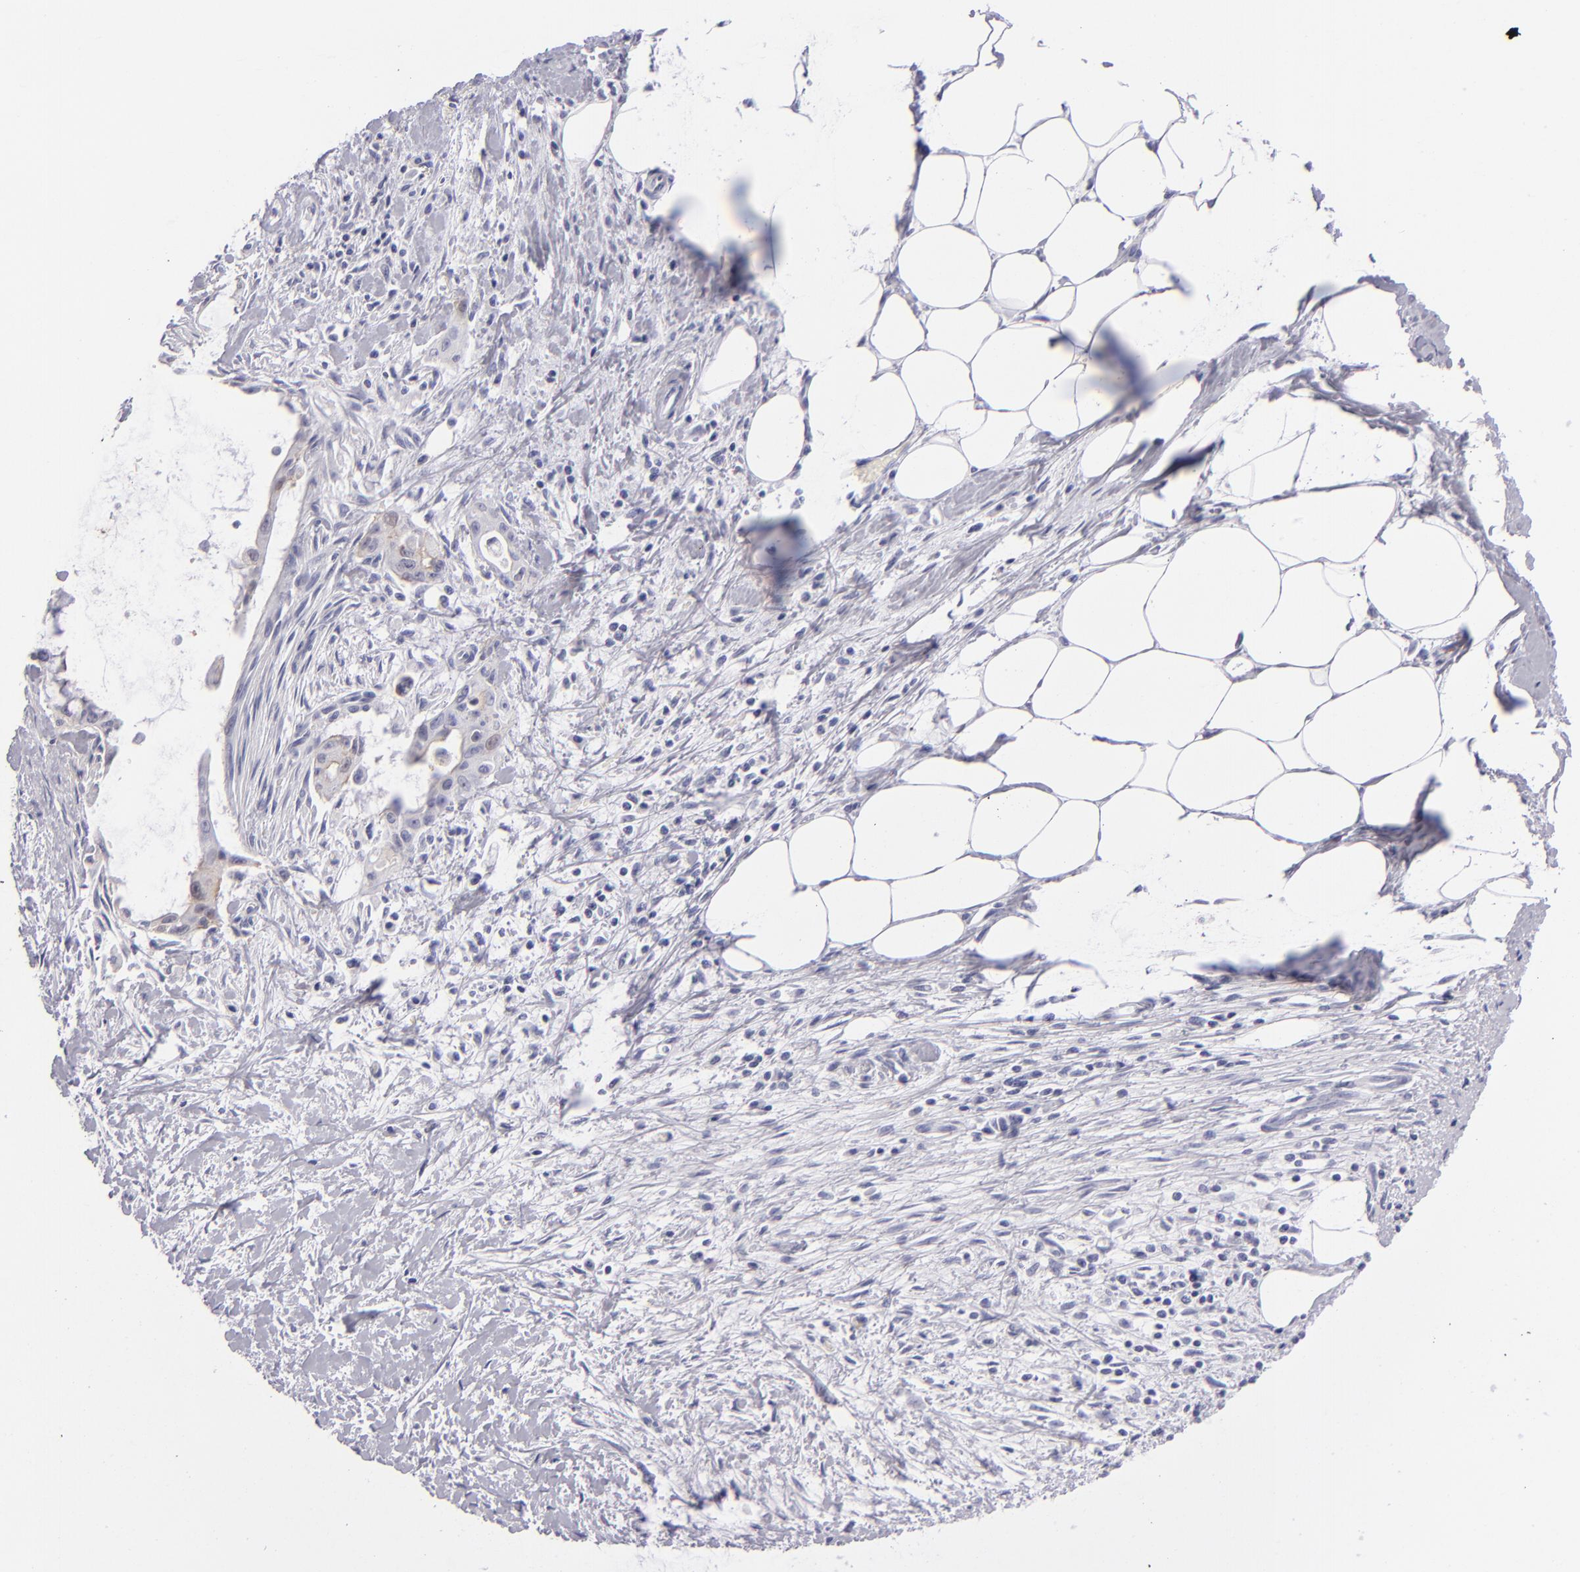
{"staining": {"intensity": "moderate", "quantity": "25%-75%", "location": "cytoplasmic/membranous"}, "tissue": "pancreatic cancer", "cell_type": "Tumor cells", "image_type": "cancer", "snomed": [{"axis": "morphology", "description": "Adenocarcinoma, NOS"}, {"axis": "topography", "description": "Pancreas"}], "caption": "Moderate cytoplasmic/membranous positivity is seen in approximately 25%-75% of tumor cells in pancreatic cancer.", "gene": "VIL1", "patient": {"sex": "male", "age": 59}}